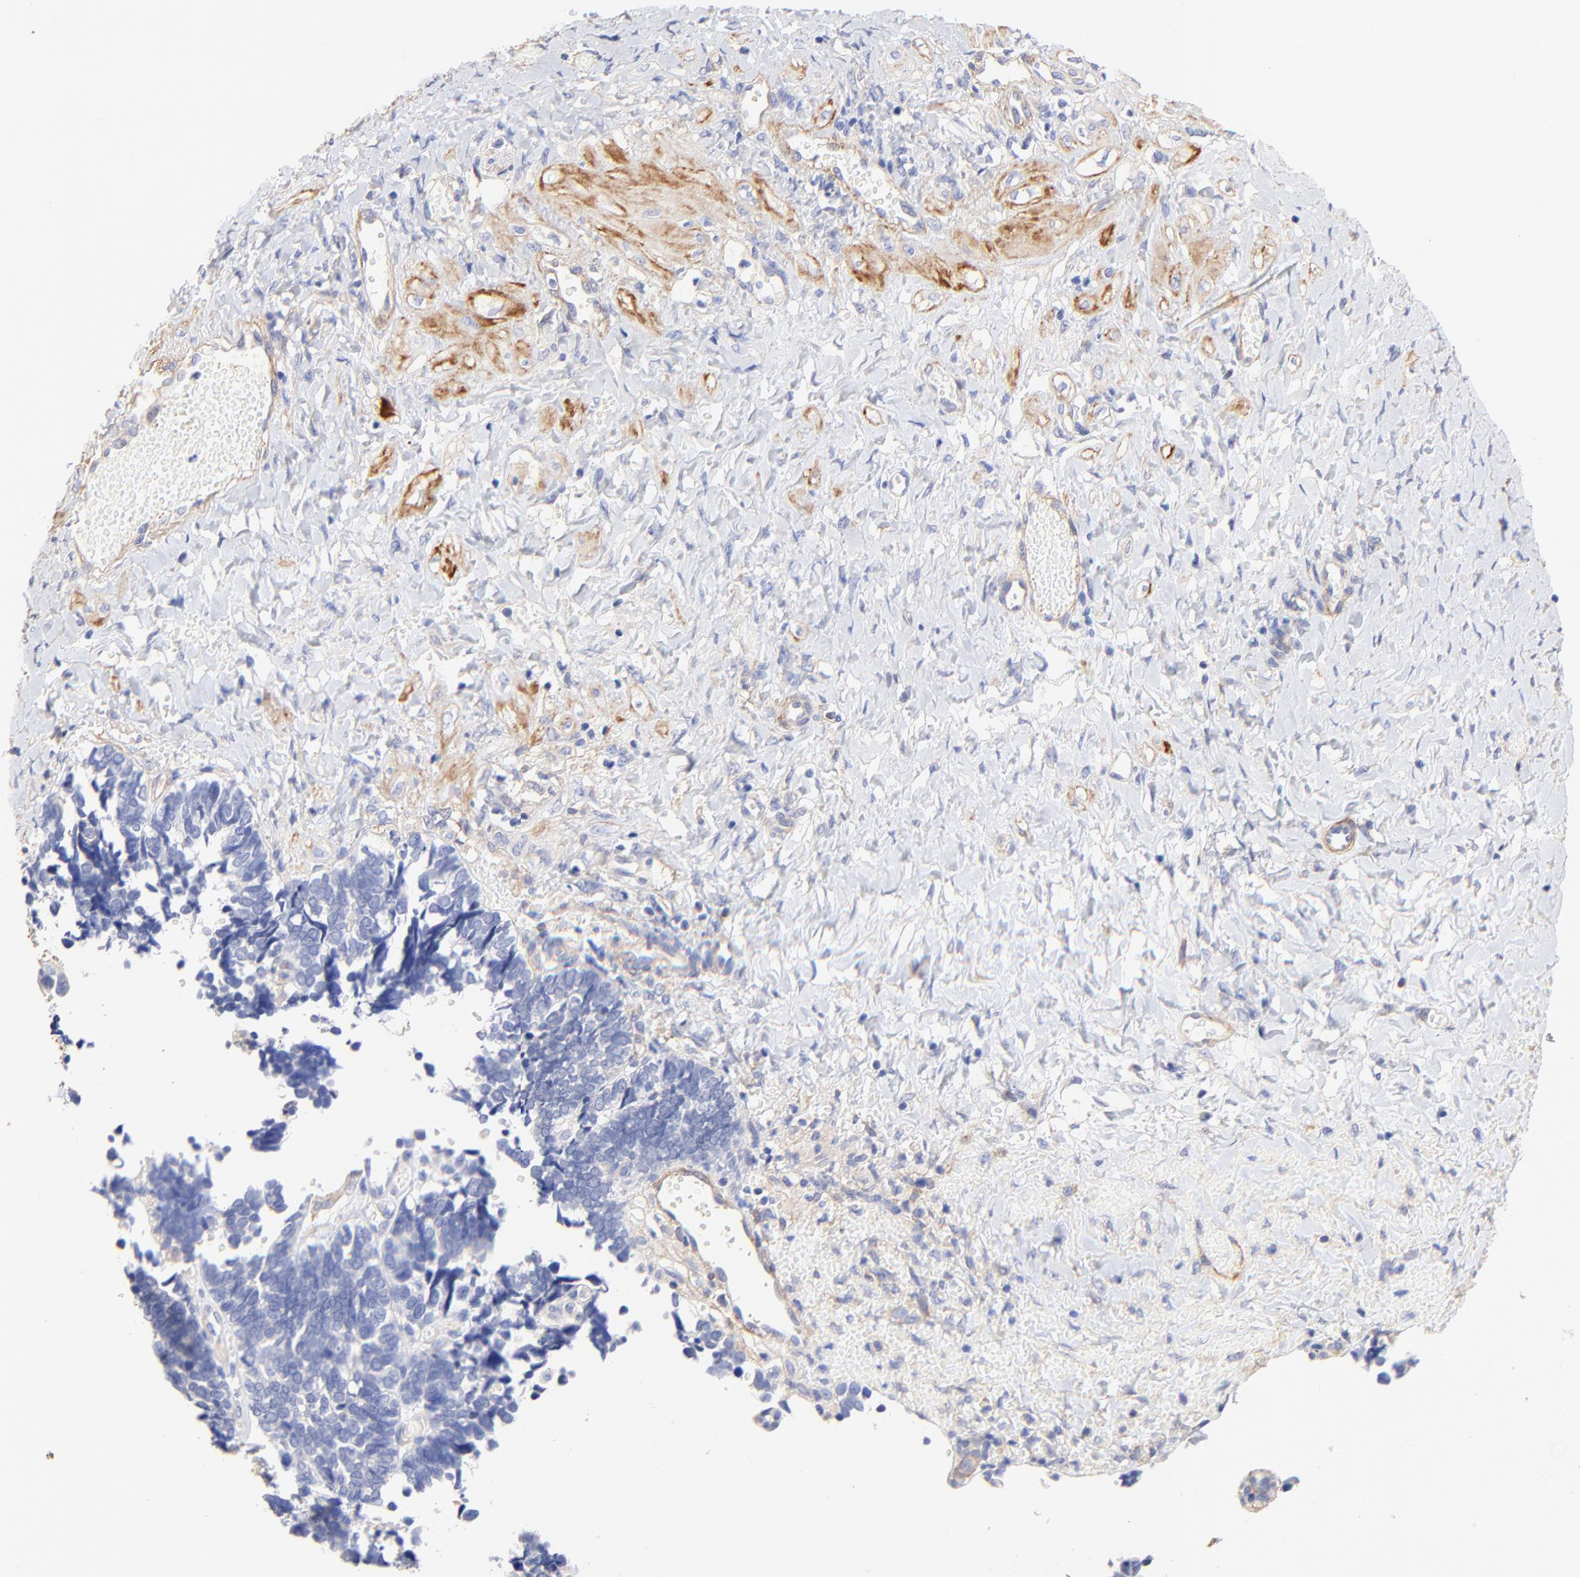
{"staining": {"intensity": "negative", "quantity": "none", "location": "none"}, "tissue": "ovarian cancer", "cell_type": "Tumor cells", "image_type": "cancer", "snomed": [{"axis": "morphology", "description": "Cystadenocarcinoma, serous, NOS"}, {"axis": "topography", "description": "Ovary"}], "caption": "DAB (3,3'-diaminobenzidine) immunohistochemical staining of human ovarian serous cystadenocarcinoma exhibits no significant expression in tumor cells.", "gene": "ACTRT1", "patient": {"sex": "female", "age": 77}}